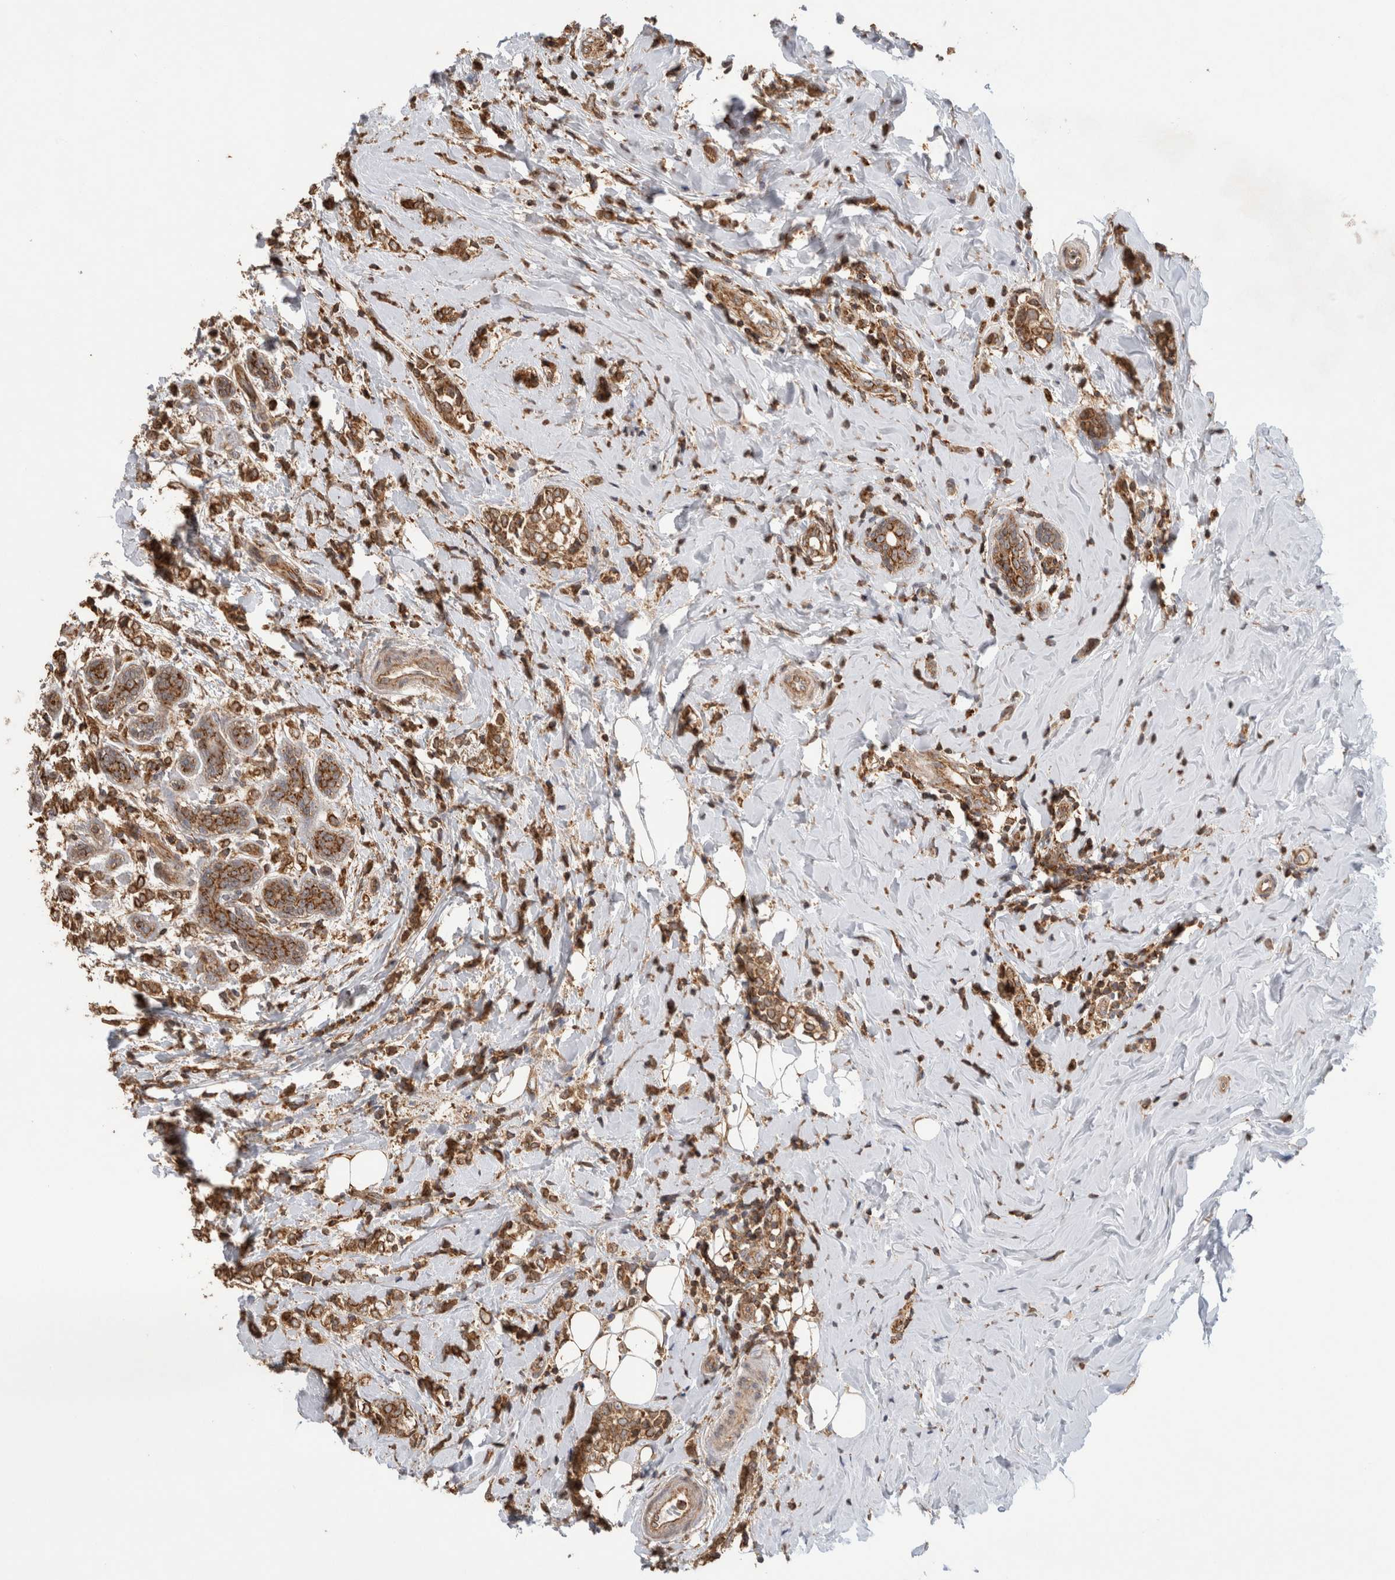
{"staining": {"intensity": "strong", "quantity": ">75%", "location": "cytoplasmic/membranous"}, "tissue": "breast cancer", "cell_type": "Tumor cells", "image_type": "cancer", "snomed": [{"axis": "morphology", "description": "Normal tissue, NOS"}, {"axis": "morphology", "description": "Lobular carcinoma"}, {"axis": "topography", "description": "Breast"}], "caption": "This is a histology image of immunohistochemistry (IHC) staining of breast lobular carcinoma, which shows strong staining in the cytoplasmic/membranous of tumor cells.", "gene": "IMMP2L", "patient": {"sex": "female", "age": 47}}